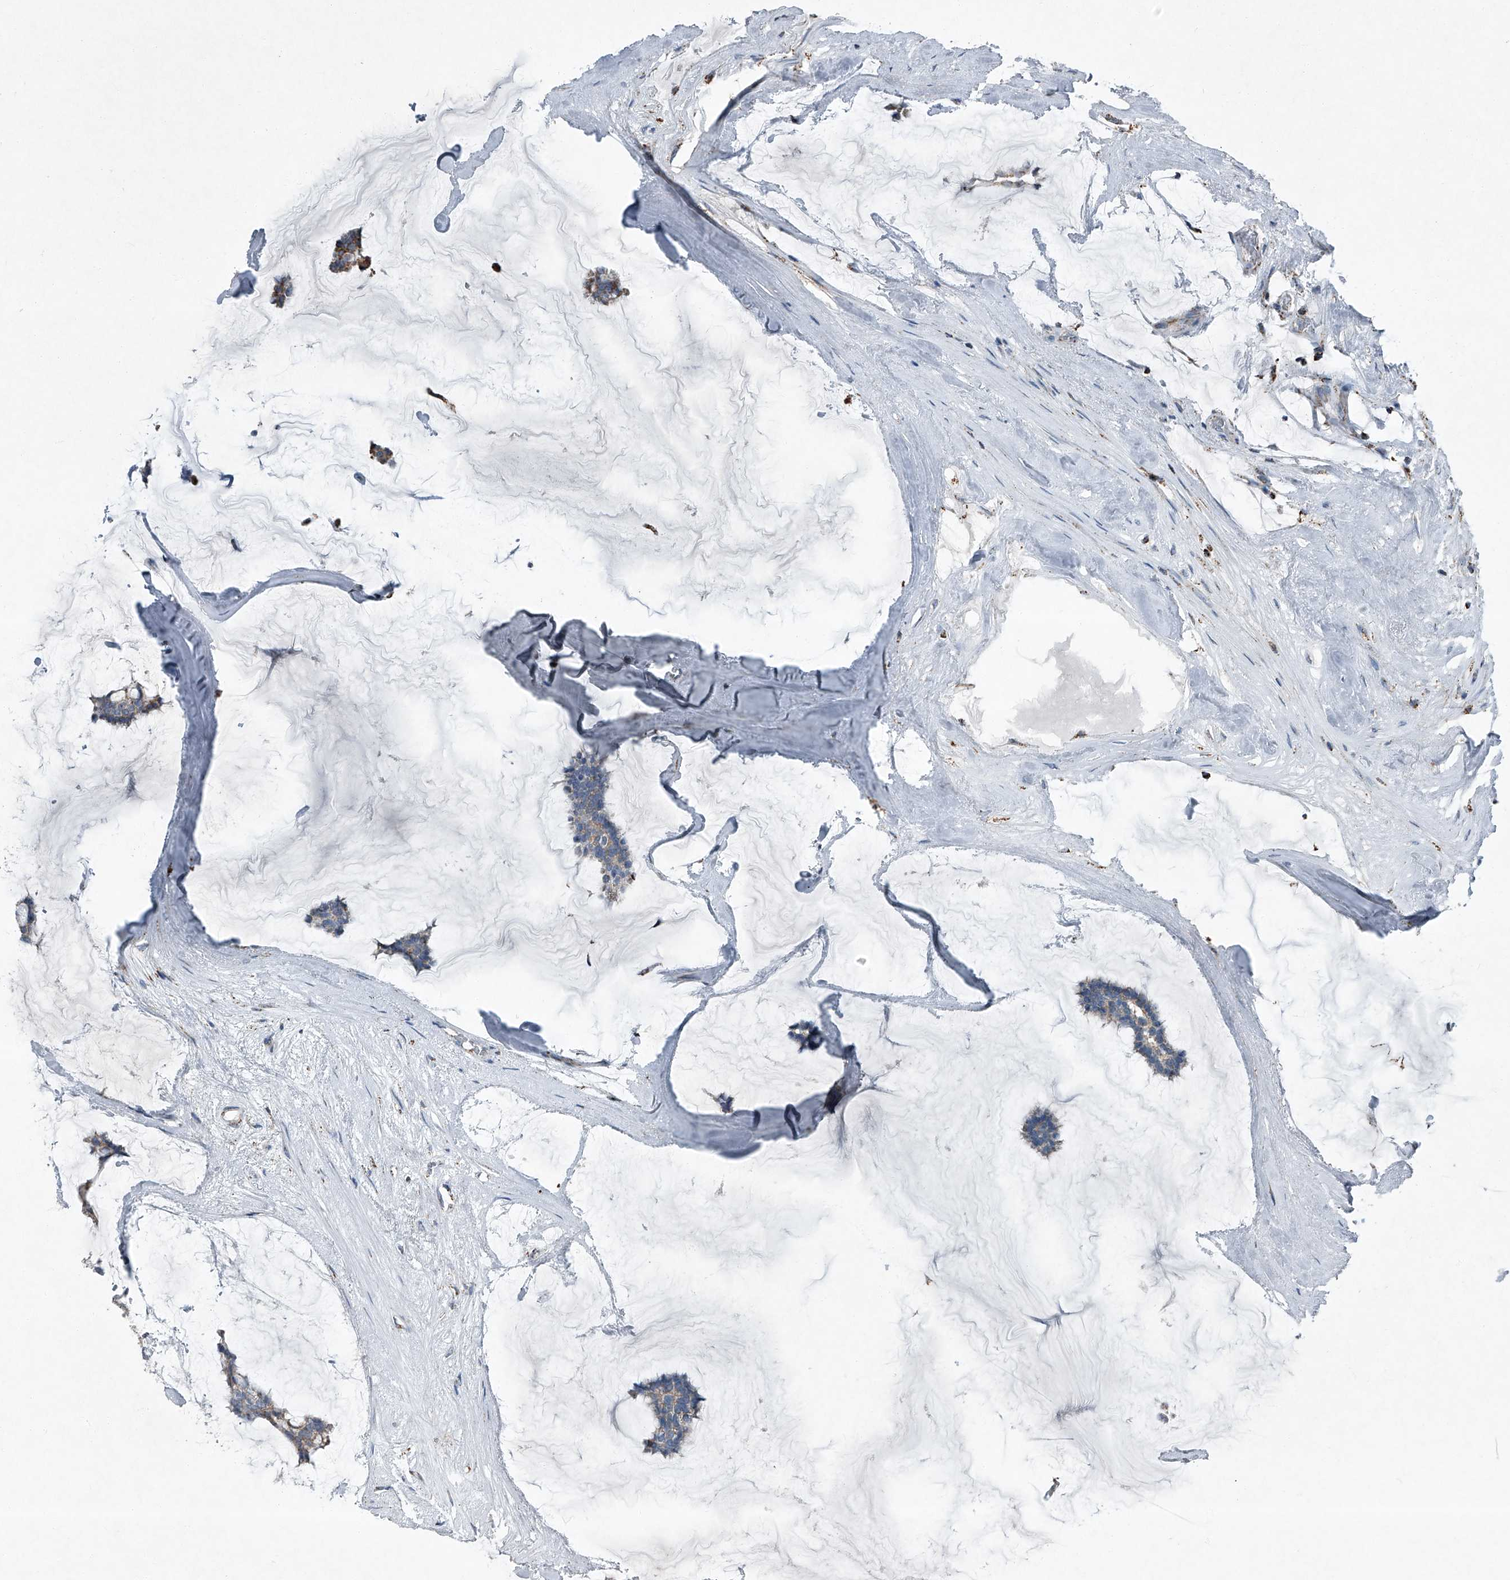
{"staining": {"intensity": "moderate", "quantity": "<25%", "location": "cytoplasmic/membranous"}, "tissue": "breast cancer", "cell_type": "Tumor cells", "image_type": "cancer", "snomed": [{"axis": "morphology", "description": "Duct carcinoma"}, {"axis": "topography", "description": "Breast"}], "caption": "Protein positivity by immunohistochemistry (IHC) displays moderate cytoplasmic/membranous staining in approximately <25% of tumor cells in intraductal carcinoma (breast).", "gene": "CHRNA7", "patient": {"sex": "female", "age": 93}}